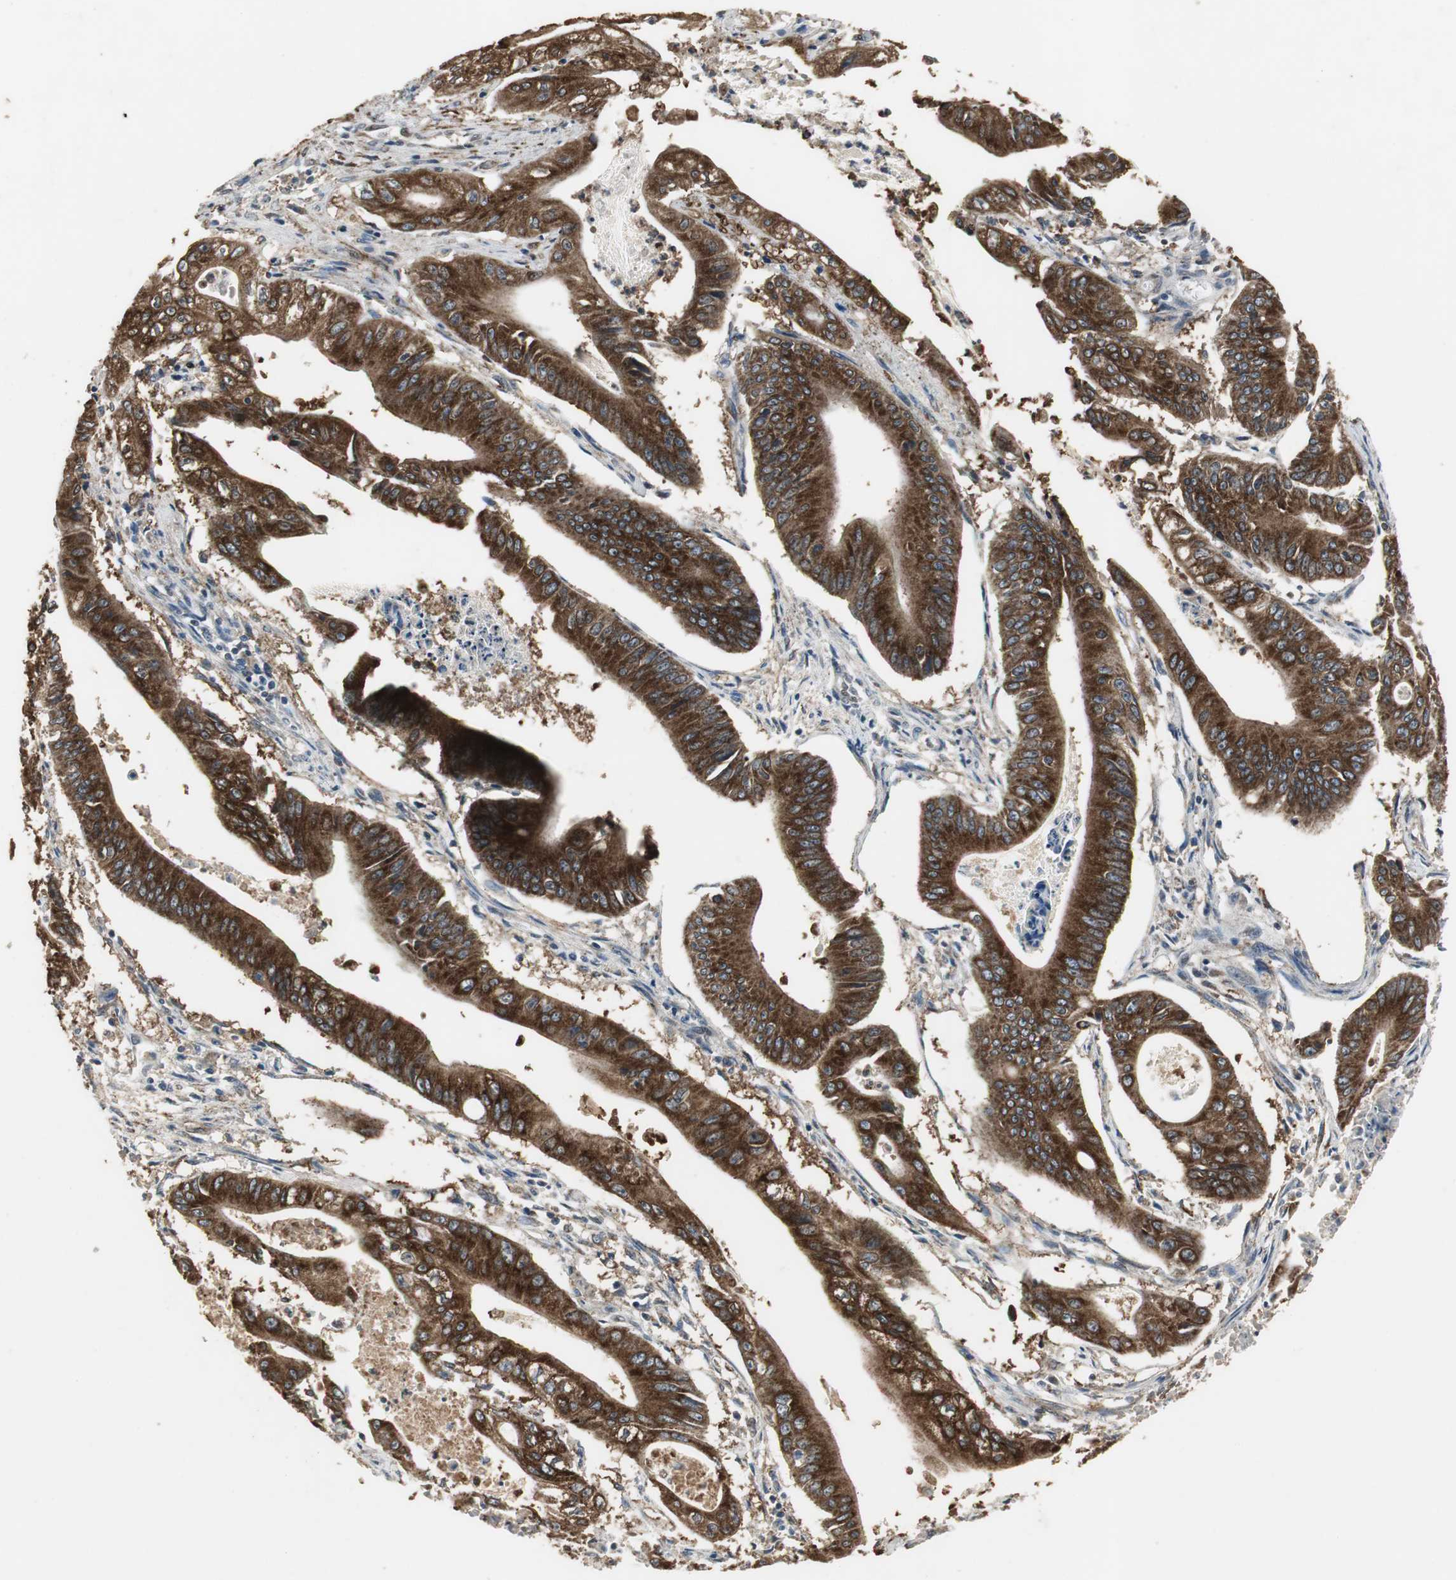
{"staining": {"intensity": "strong", "quantity": ">75%", "location": "cytoplasmic/membranous"}, "tissue": "pancreatic cancer", "cell_type": "Tumor cells", "image_type": "cancer", "snomed": [{"axis": "morphology", "description": "Normal tissue, NOS"}, {"axis": "topography", "description": "Lymph node"}], "caption": "Immunohistochemical staining of human pancreatic cancer reveals strong cytoplasmic/membranous protein expression in approximately >75% of tumor cells.", "gene": "JTB", "patient": {"sex": "male", "age": 62}}